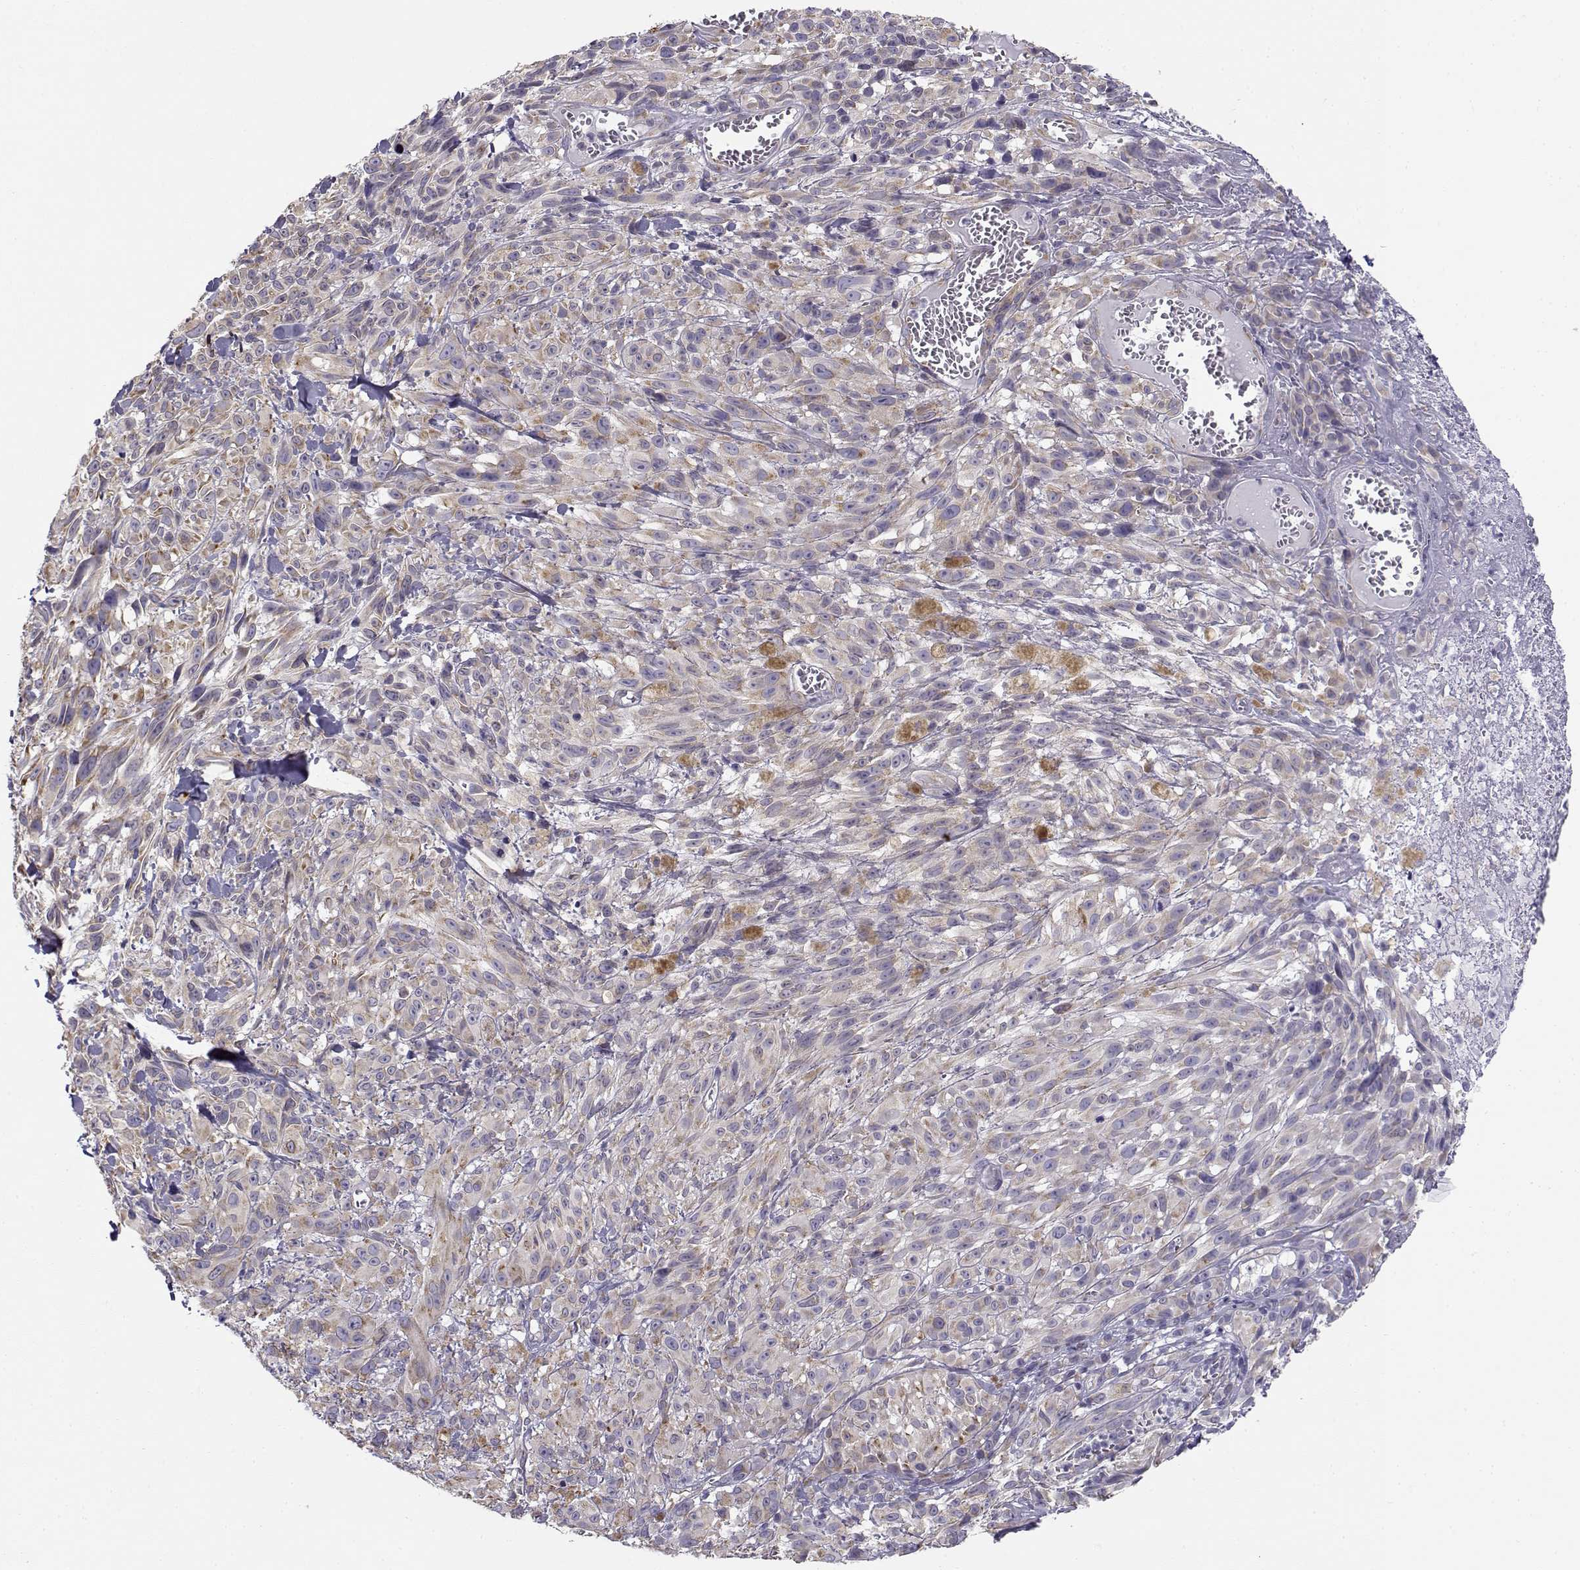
{"staining": {"intensity": "weak", "quantity": ">75%", "location": "cytoplasmic/membranous"}, "tissue": "melanoma", "cell_type": "Tumor cells", "image_type": "cancer", "snomed": [{"axis": "morphology", "description": "Malignant melanoma, NOS"}, {"axis": "topography", "description": "Skin"}], "caption": "Melanoma stained for a protein displays weak cytoplasmic/membranous positivity in tumor cells.", "gene": "BEND6", "patient": {"sex": "male", "age": 83}}